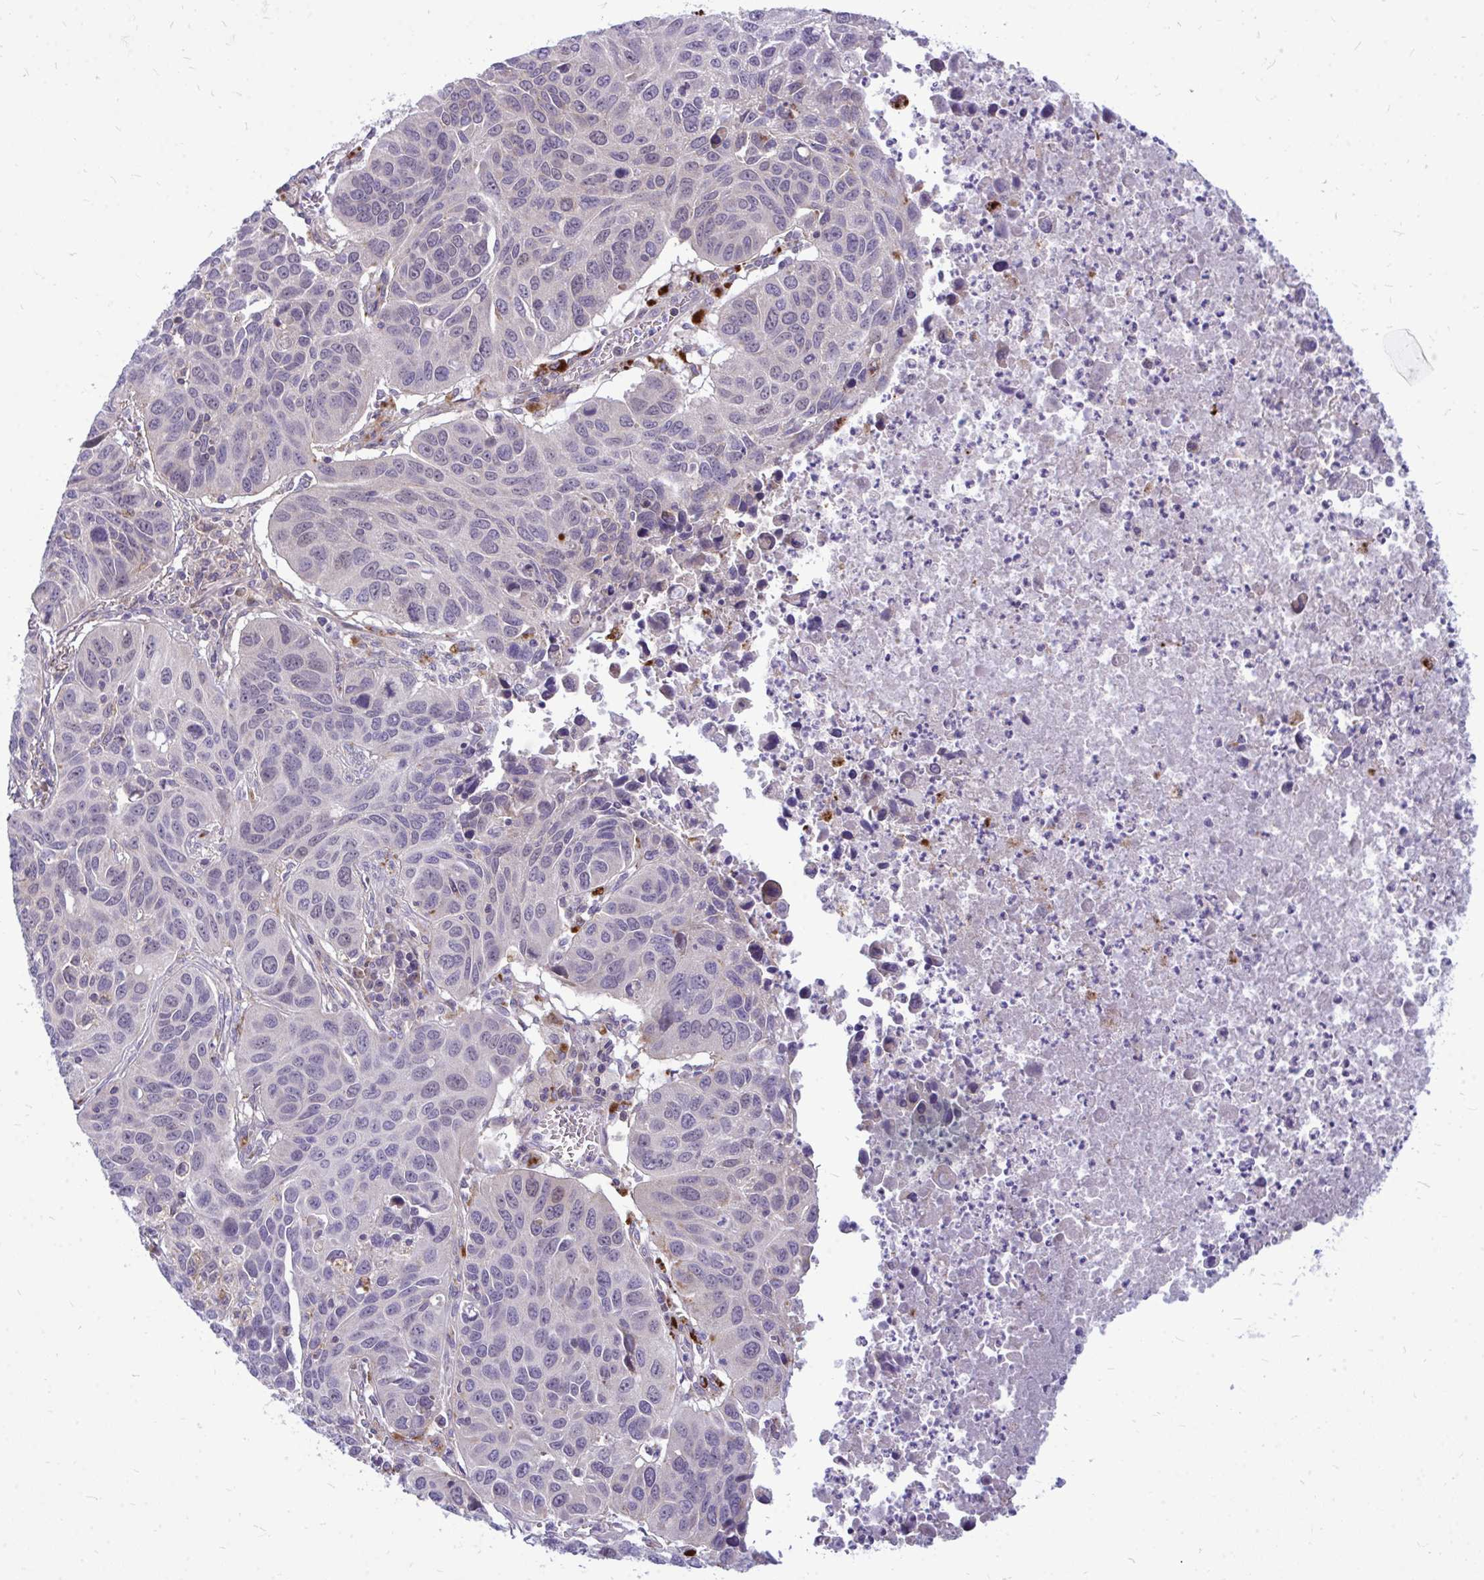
{"staining": {"intensity": "negative", "quantity": "none", "location": "none"}, "tissue": "lung cancer", "cell_type": "Tumor cells", "image_type": "cancer", "snomed": [{"axis": "morphology", "description": "Squamous cell carcinoma, NOS"}, {"axis": "topography", "description": "Lung"}], "caption": "A photomicrograph of human lung cancer is negative for staining in tumor cells.", "gene": "ZSCAN25", "patient": {"sex": "female", "age": 61}}